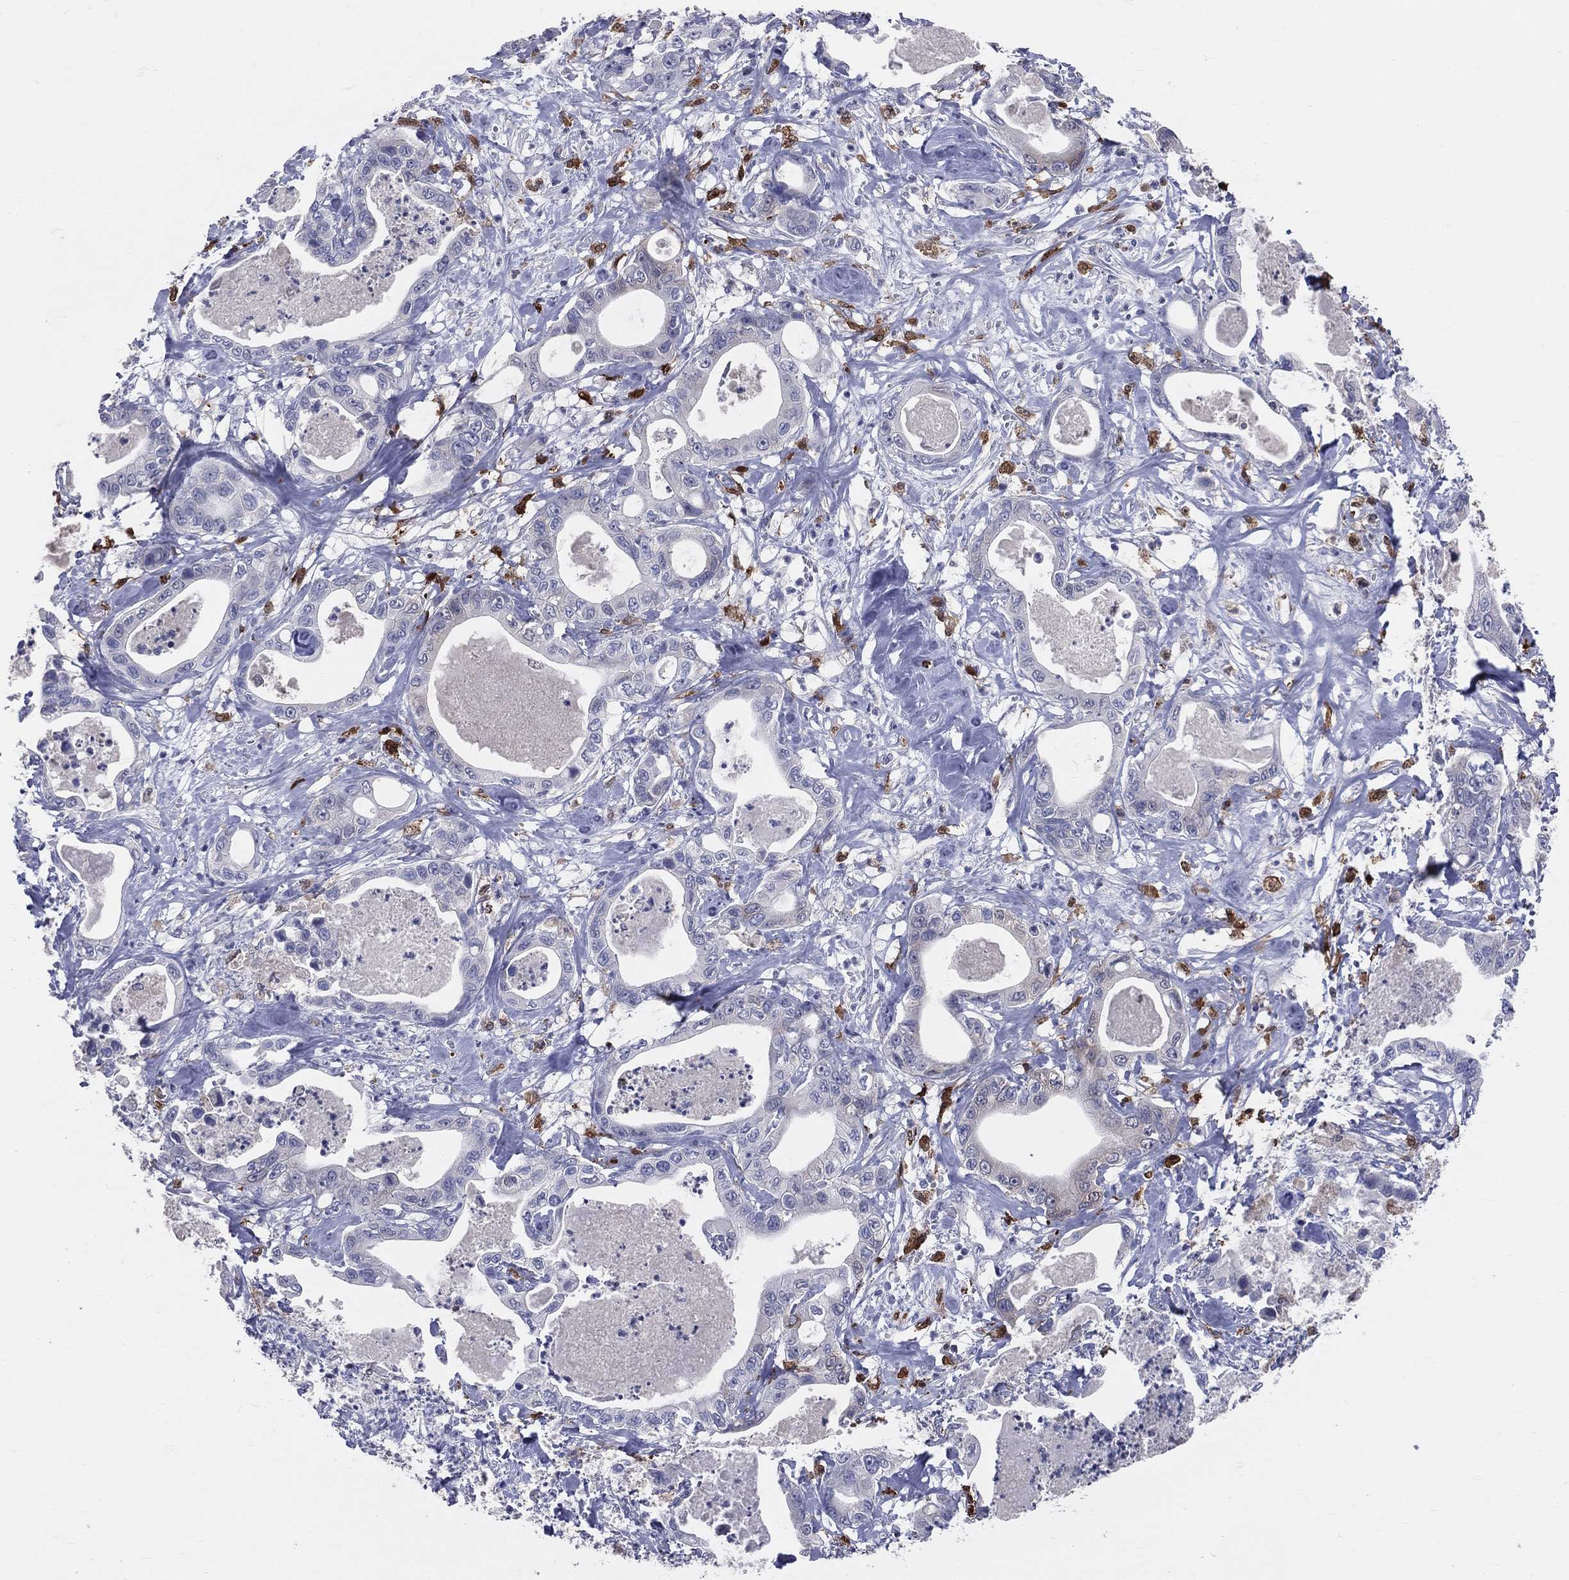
{"staining": {"intensity": "negative", "quantity": "none", "location": "none"}, "tissue": "pancreatic cancer", "cell_type": "Tumor cells", "image_type": "cancer", "snomed": [{"axis": "morphology", "description": "Adenocarcinoma, NOS"}, {"axis": "topography", "description": "Pancreas"}], "caption": "Tumor cells are negative for brown protein staining in pancreatic cancer (adenocarcinoma).", "gene": "CD74", "patient": {"sex": "male", "age": 71}}